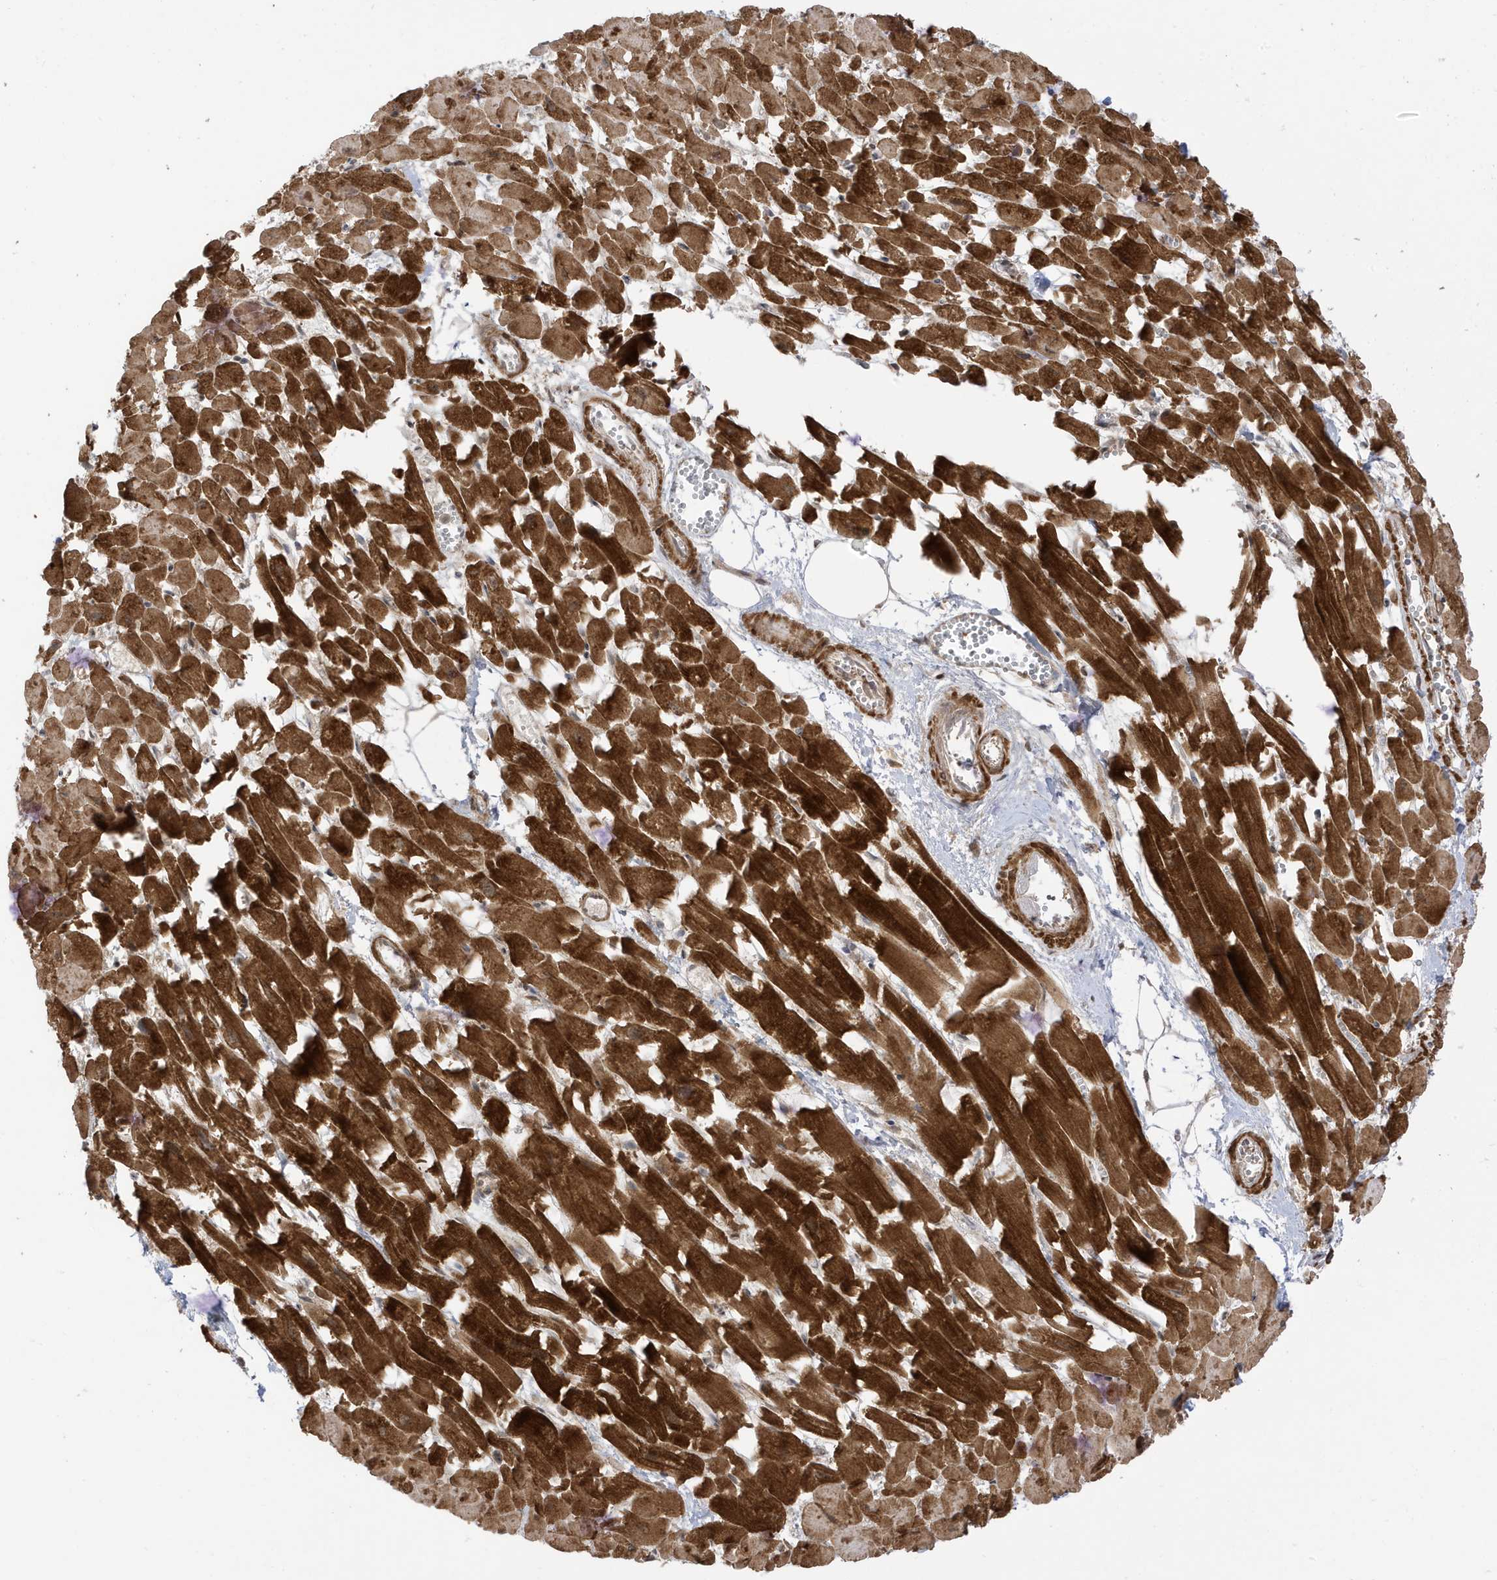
{"staining": {"intensity": "strong", "quantity": ">75%", "location": "cytoplasmic/membranous"}, "tissue": "heart muscle", "cell_type": "Cardiomyocytes", "image_type": "normal", "snomed": [{"axis": "morphology", "description": "Normal tissue, NOS"}, {"axis": "topography", "description": "Heart"}], "caption": "Approximately >75% of cardiomyocytes in benign heart muscle exhibit strong cytoplasmic/membranous protein staining as visualized by brown immunohistochemical staining.", "gene": "DHX36", "patient": {"sex": "female", "age": 64}}